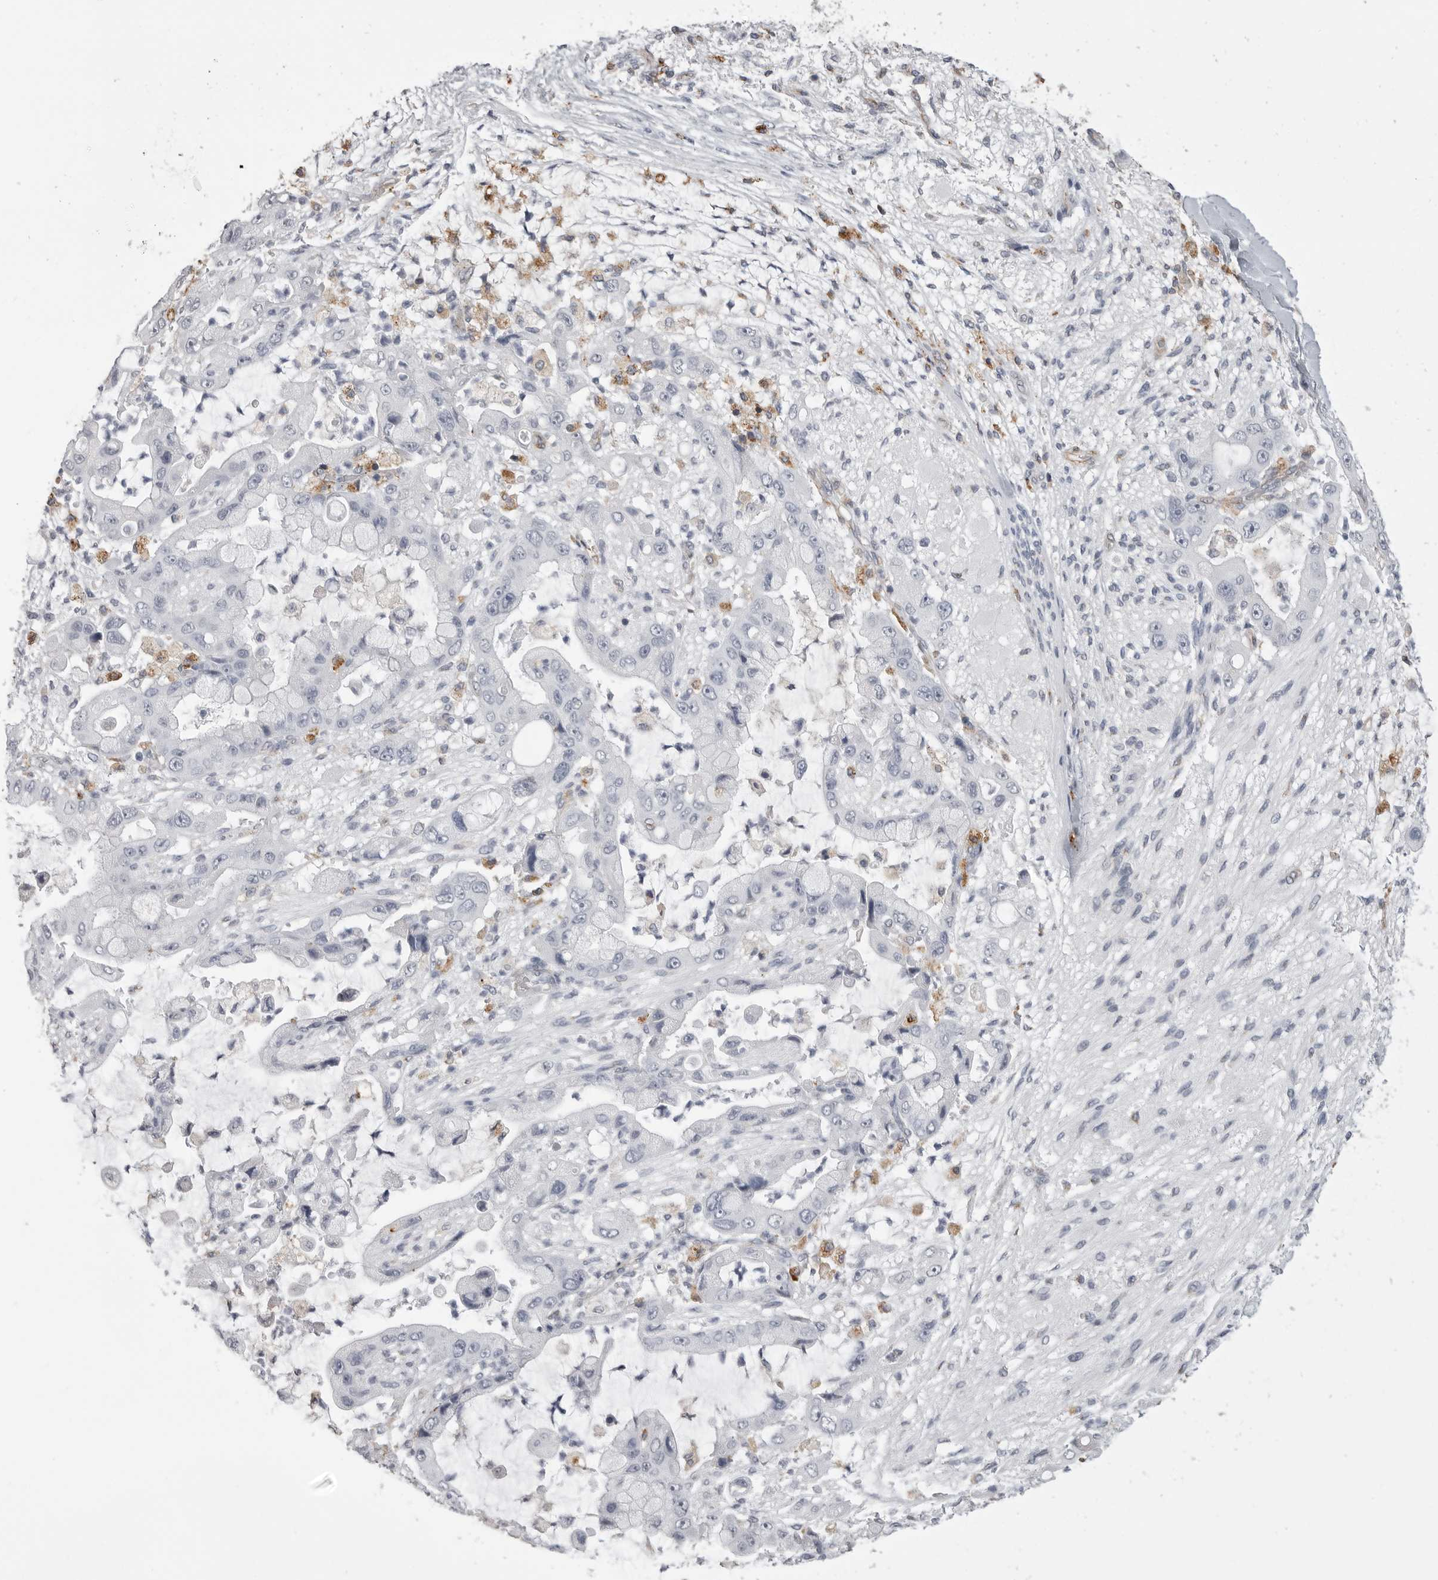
{"staining": {"intensity": "negative", "quantity": "none", "location": "none"}, "tissue": "liver cancer", "cell_type": "Tumor cells", "image_type": "cancer", "snomed": [{"axis": "morphology", "description": "Cholangiocarcinoma"}, {"axis": "topography", "description": "Liver"}], "caption": "Image shows no significant protein positivity in tumor cells of liver cancer (cholangiocarcinoma).", "gene": "AOC3", "patient": {"sex": "female", "age": 54}}